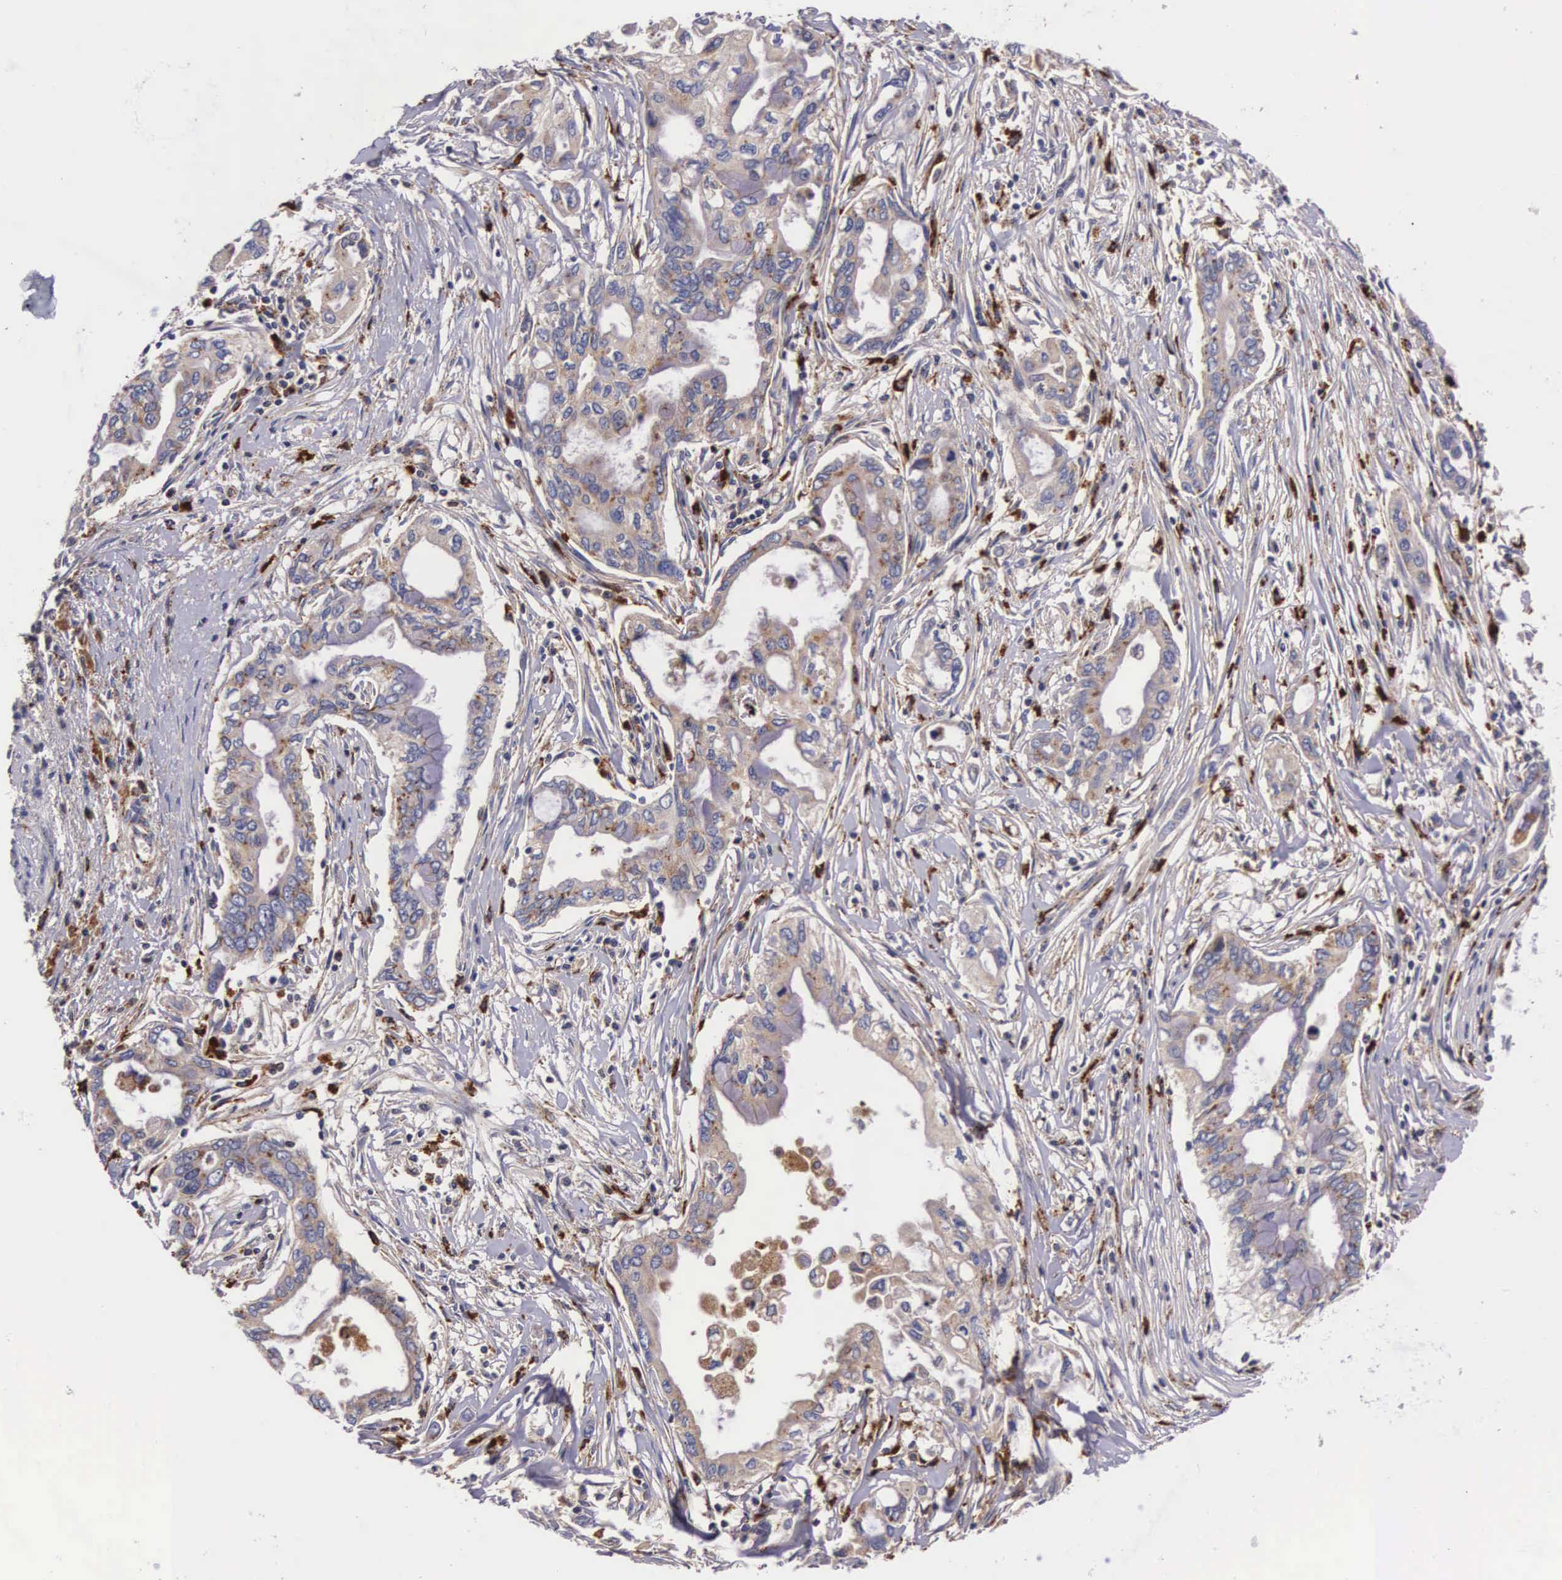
{"staining": {"intensity": "weak", "quantity": "25%-75%", "location": "cytoplasmic/membranous"}, "tissue": "pancreatic cancer", "cell_type": "Tumor cells", "image_type": "cancer", "snomed": [{"axis": "morphology", "description": "Adenocarcinoma, NOS"}, {"axis": "topography", "description": "Pancreas"}], "caption": "An immunohistochemistry photomicrograph of neoplastic tissue is shown. Protein staining in brown highlights weak cytoplasmic/membranous positivity in adenocarcinoma (pancreatic) within tumor cells. (Brightfield microscopy of DAB IHC at high magnification).", "gene": "NAGA", "patient": {"sex": "female", "age": 57}}